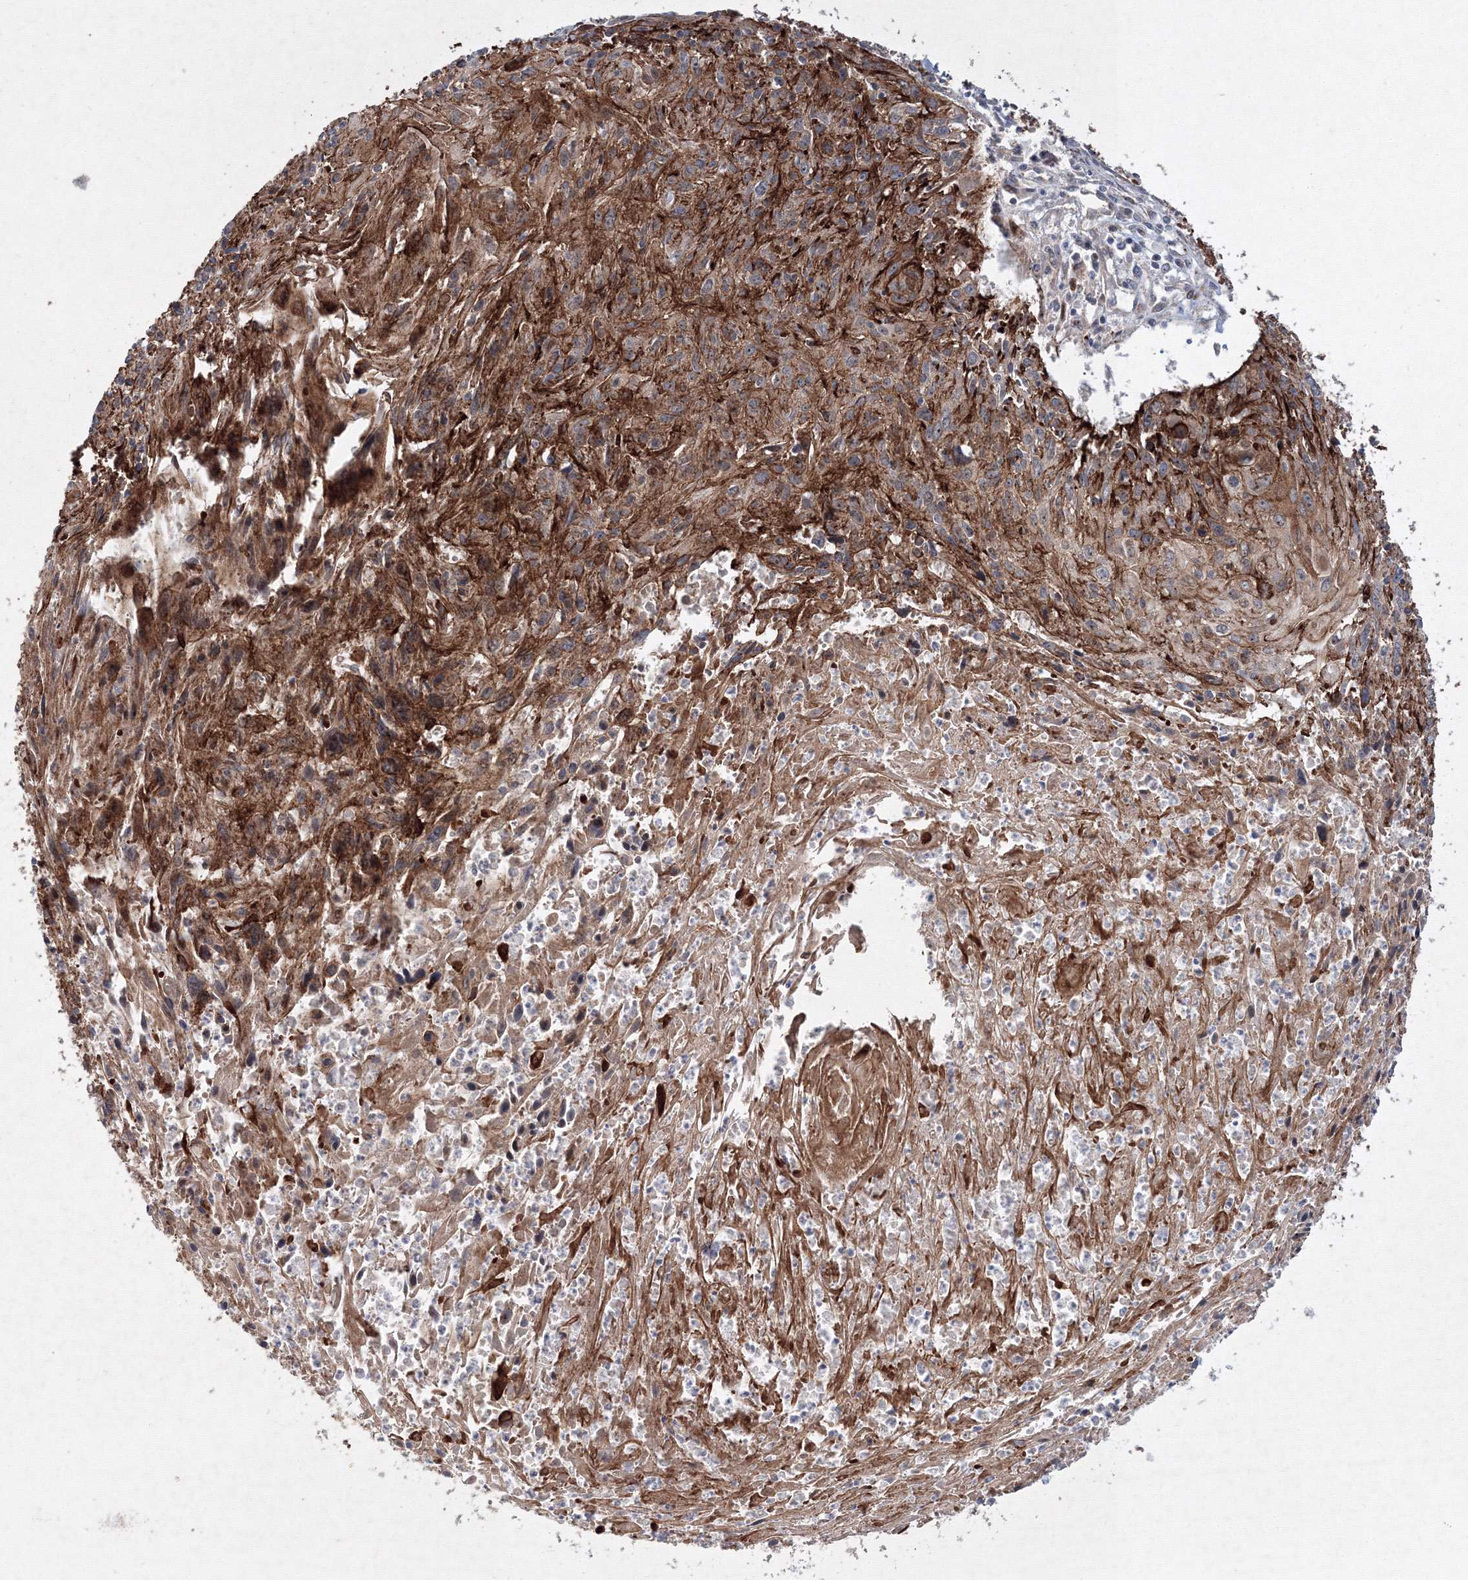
{"staining": {"intensity": "moderate", "quantity": ">75%", "location": "cytoplasmic/membranous"}, "tissue": "cervical cancer", "cell_type": "Tumor cells", "image_type": "cancer", "snomed": [{"axis": "morphology", "description": "Squamous cell carcinoma, NOS"}, {"axis": "topography", "description": "Cervix"}], "caption": "An image of squamous cell carcinoma (cervical) stained for a protein exhibits moderate cytoplasmic/membranous brown staining in tumor cells. The staining was performed using DAB (3,3'-diaminobenzidine) to visualize the protein expression in brown, while the nuclei were stained in blue with hematoxylin (Magnification: 20x).", "gene": "ANKAR", "patient": {"sex": "female", "age": 51}}